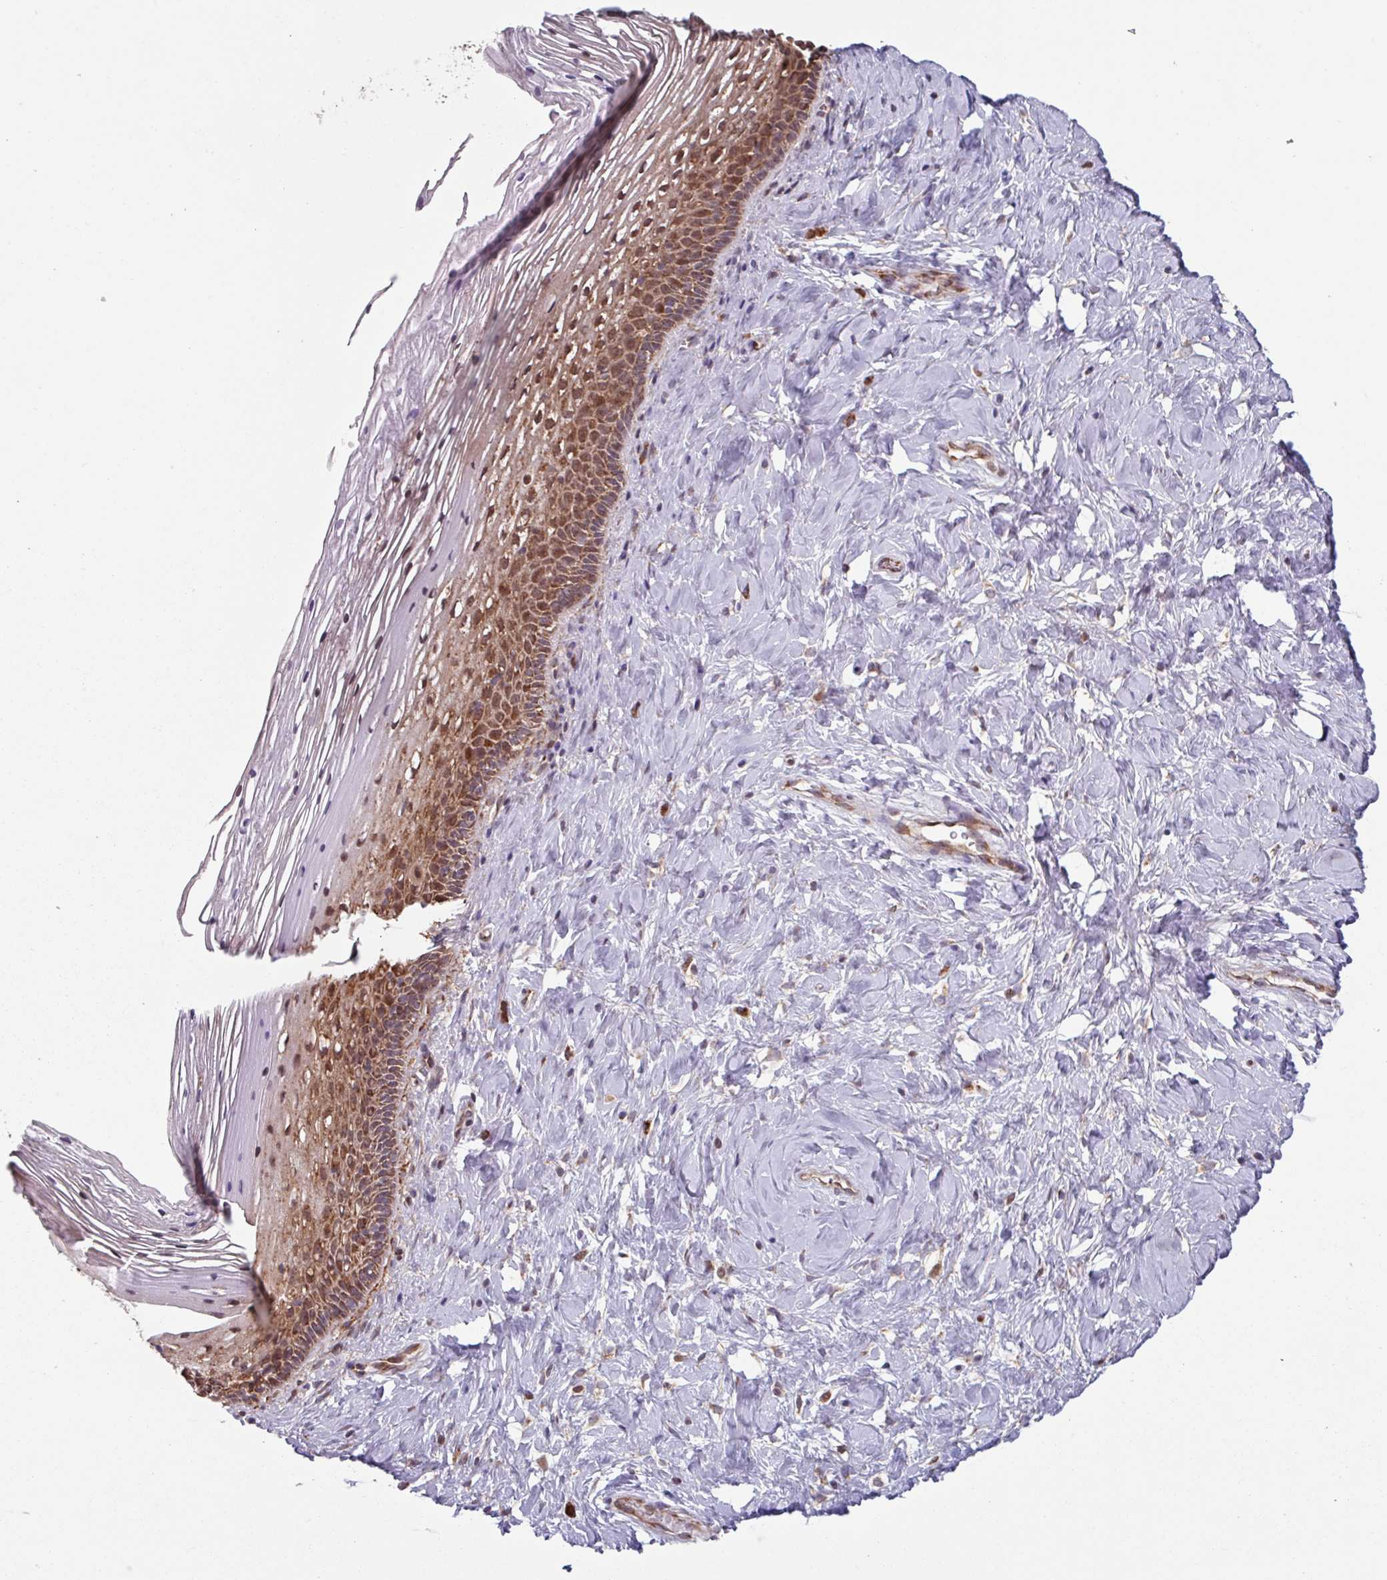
{"staining": {"intensity": "strong", "quantity": ">75%", "location": "cytoplasmic/membranous"}, "tissue": "cervix", "cell_type": "Glandular cells", "image_type": "normal", "snomed": [{"axis": "morphology", "description": "Normal tissue, NOS"}, {"axis": "topography", "description": "Cervix"}], "caption": "Immunohistochemical staining of benign cervix exhibits high levels of strong cytoplasmic/membranous expression in about >75% of glandular cells.", "gene": "COX7C", "patient": {"sex": "female", "age": 36}}